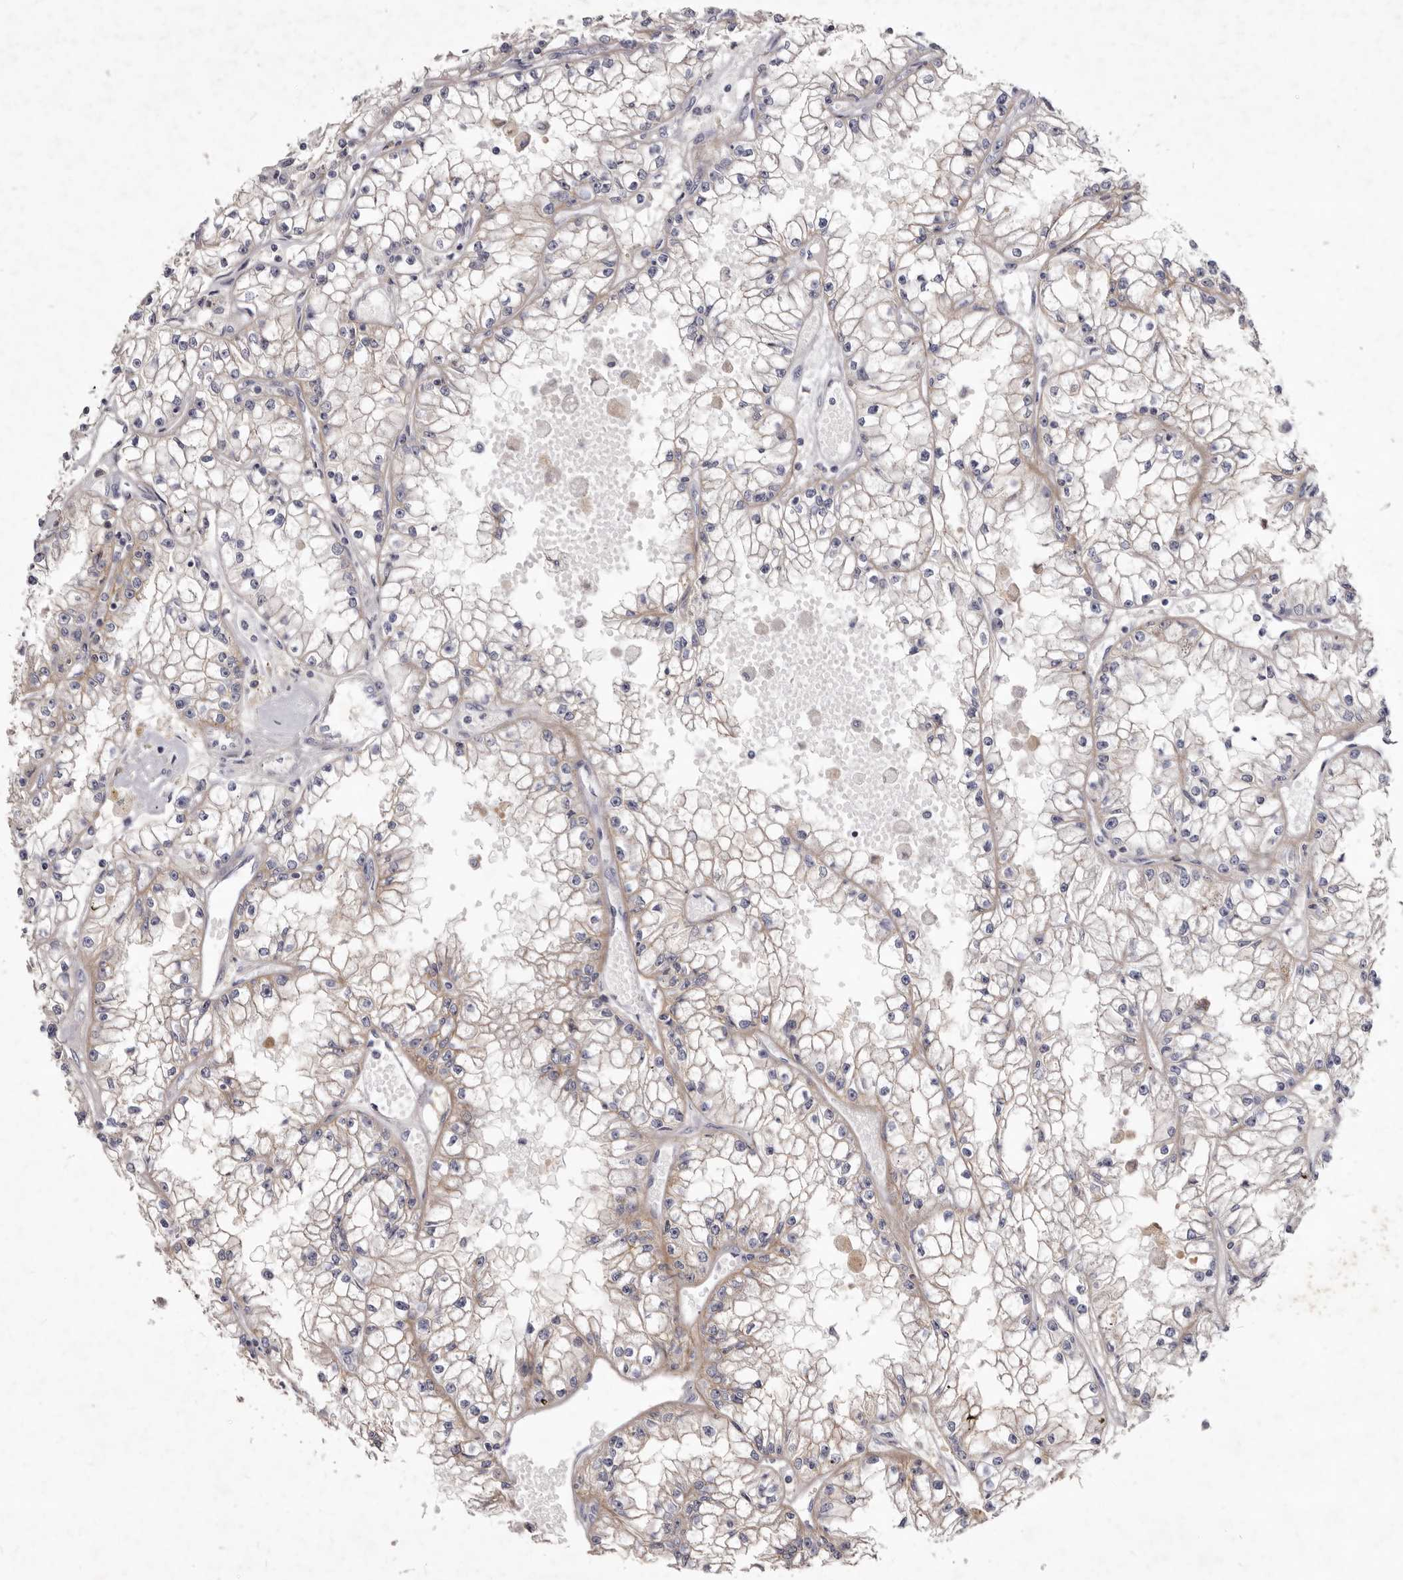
{"staining": {"intensity": "weak", "quantity": "25%-75%", "location": "cytoplasmic/membranous"}, "tissue": "renal cancer", "cell_type": "Tumor cells", "image_type": "cancer", "snomed": [{"axis": "morphology", "description": "Adenocarcinoma, NOS"}, {"axis": "topography", "description": "Kidney"}], "caption": "A brown stain labels weak cytoplasmic/membranous staining of a protein in human adenocarcinoma (renal) tumor cells.", "gene": "FAS", "patient": {"sex": "male", "age": 56}}